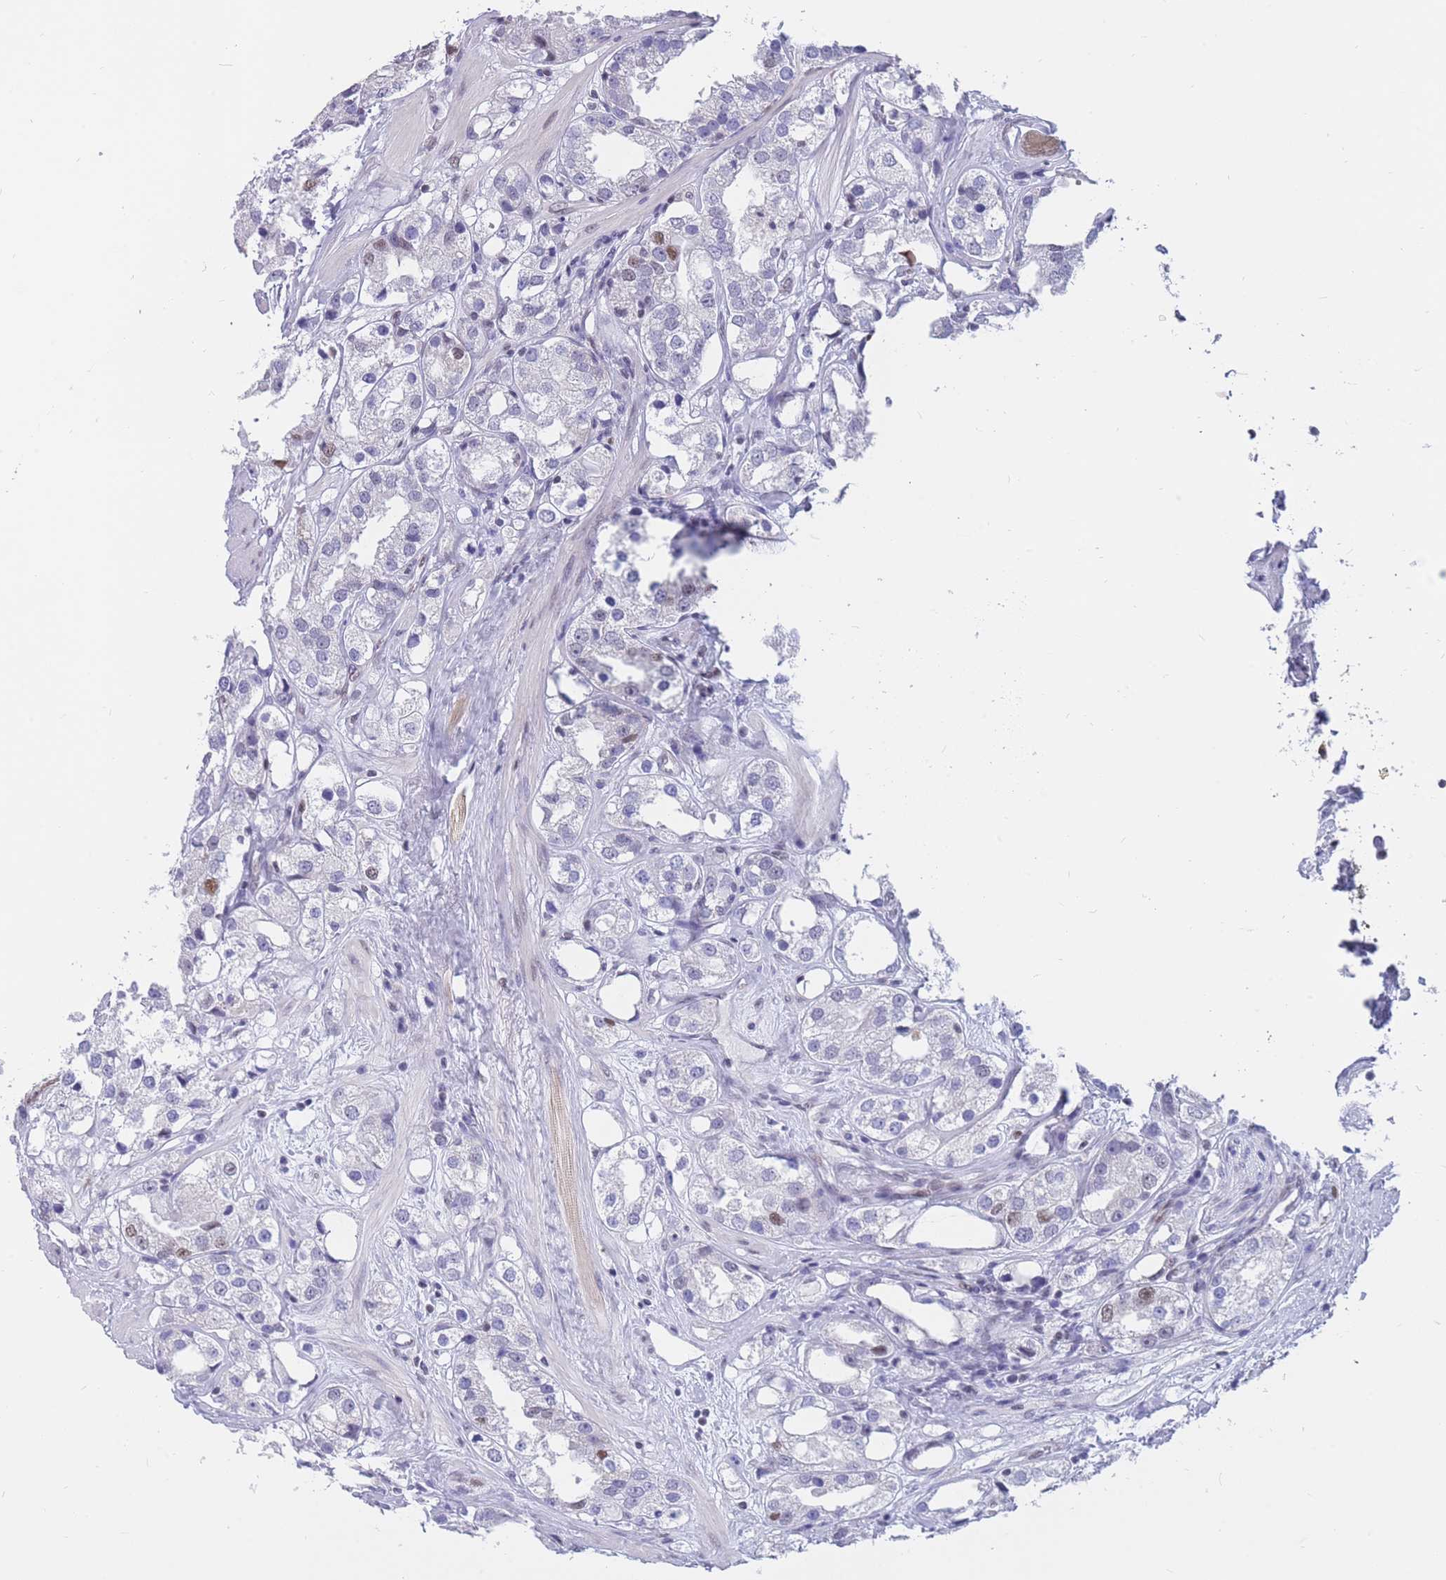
{"staining": {"intensity": "negative", "quantity": "none", "location": "none"}, "tissue": "prostate cancer", "cell_type": "Tumor cells", "image_type": "cancer", "snomed": [{"axis": "morphology", "description": "Adenocarcinoma, NOS"}, {"axis": "topography", "description": "Prostate"}], "caption": "The immunohistochemistry (IHC) micrograph has no significant staining in tumor cells of prostate cancer (adenocarcinoma) tissue.", "gene": "NASP", "patient": {"sex": "male", "age": 79}}